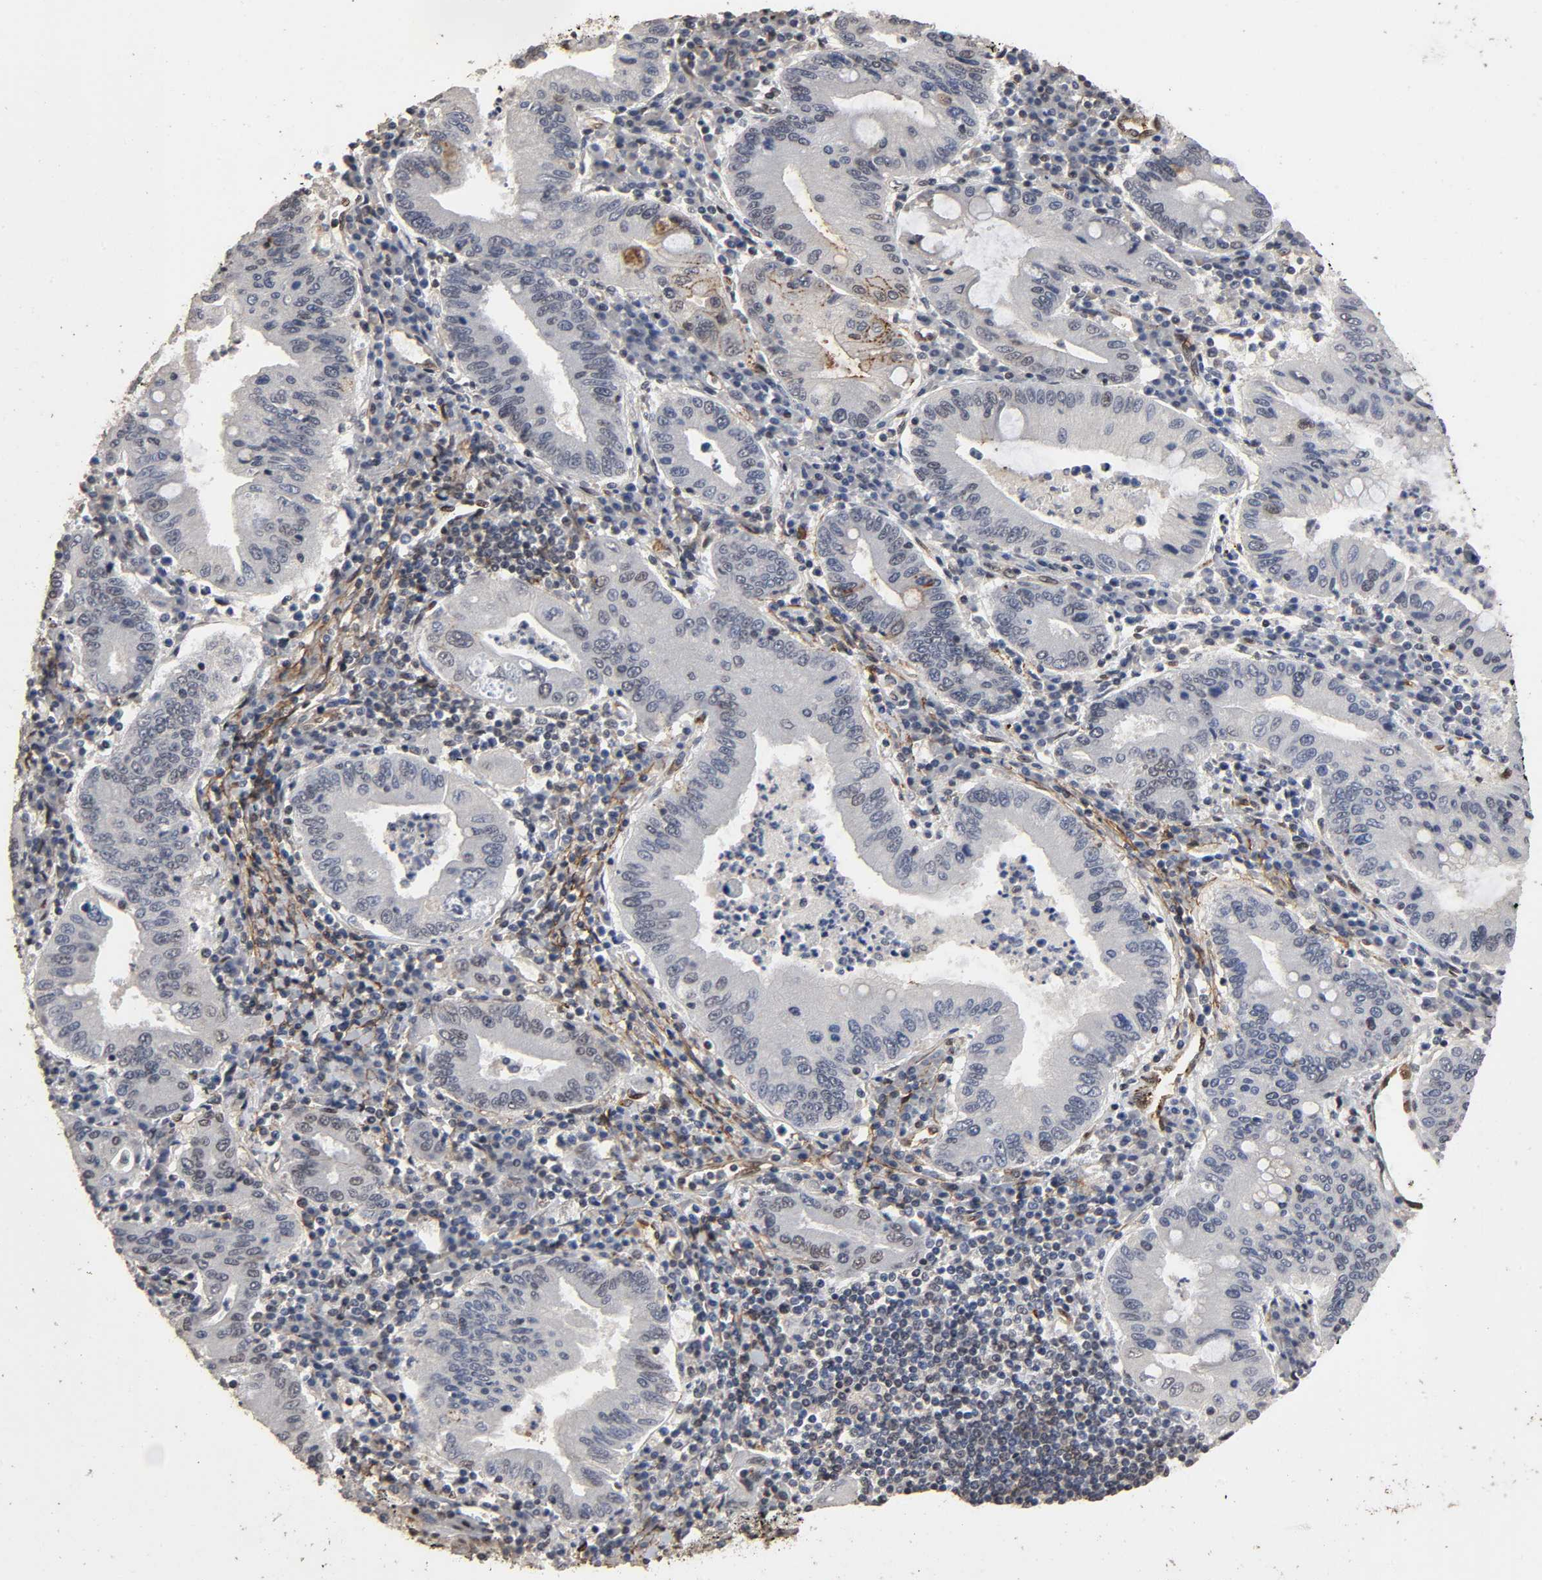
{"staining": {"intensity": "weak", "quantity": "25%-75%", "location": "cytoplasmic/membranous,nuclear"}, "tissue": "stomach cancer", "cell_type": "Tumor cells", "image_type": "cancer", "snomed": [{"axis": "morphology", "description": "Normal tissue, NOS"}, {"axis": "morphology", "description": "Adenocarcinoma, NOS"}, {"axis": "topography", "description": "Esophagus"}, {"axis": "topography", "description": "Stomach, upper"}, {"axis": "topography", "description": "Peripheral nerve tissue"}], "caption": "This is a photomicrograph of immunohistochemistry staining of stomach cancer, which shows weak expression in the cytoplasmic/membranous and nuclear of tumor cells.", "gene": "AHNAK2", "patient": {"sex": "male", "age": 62}}